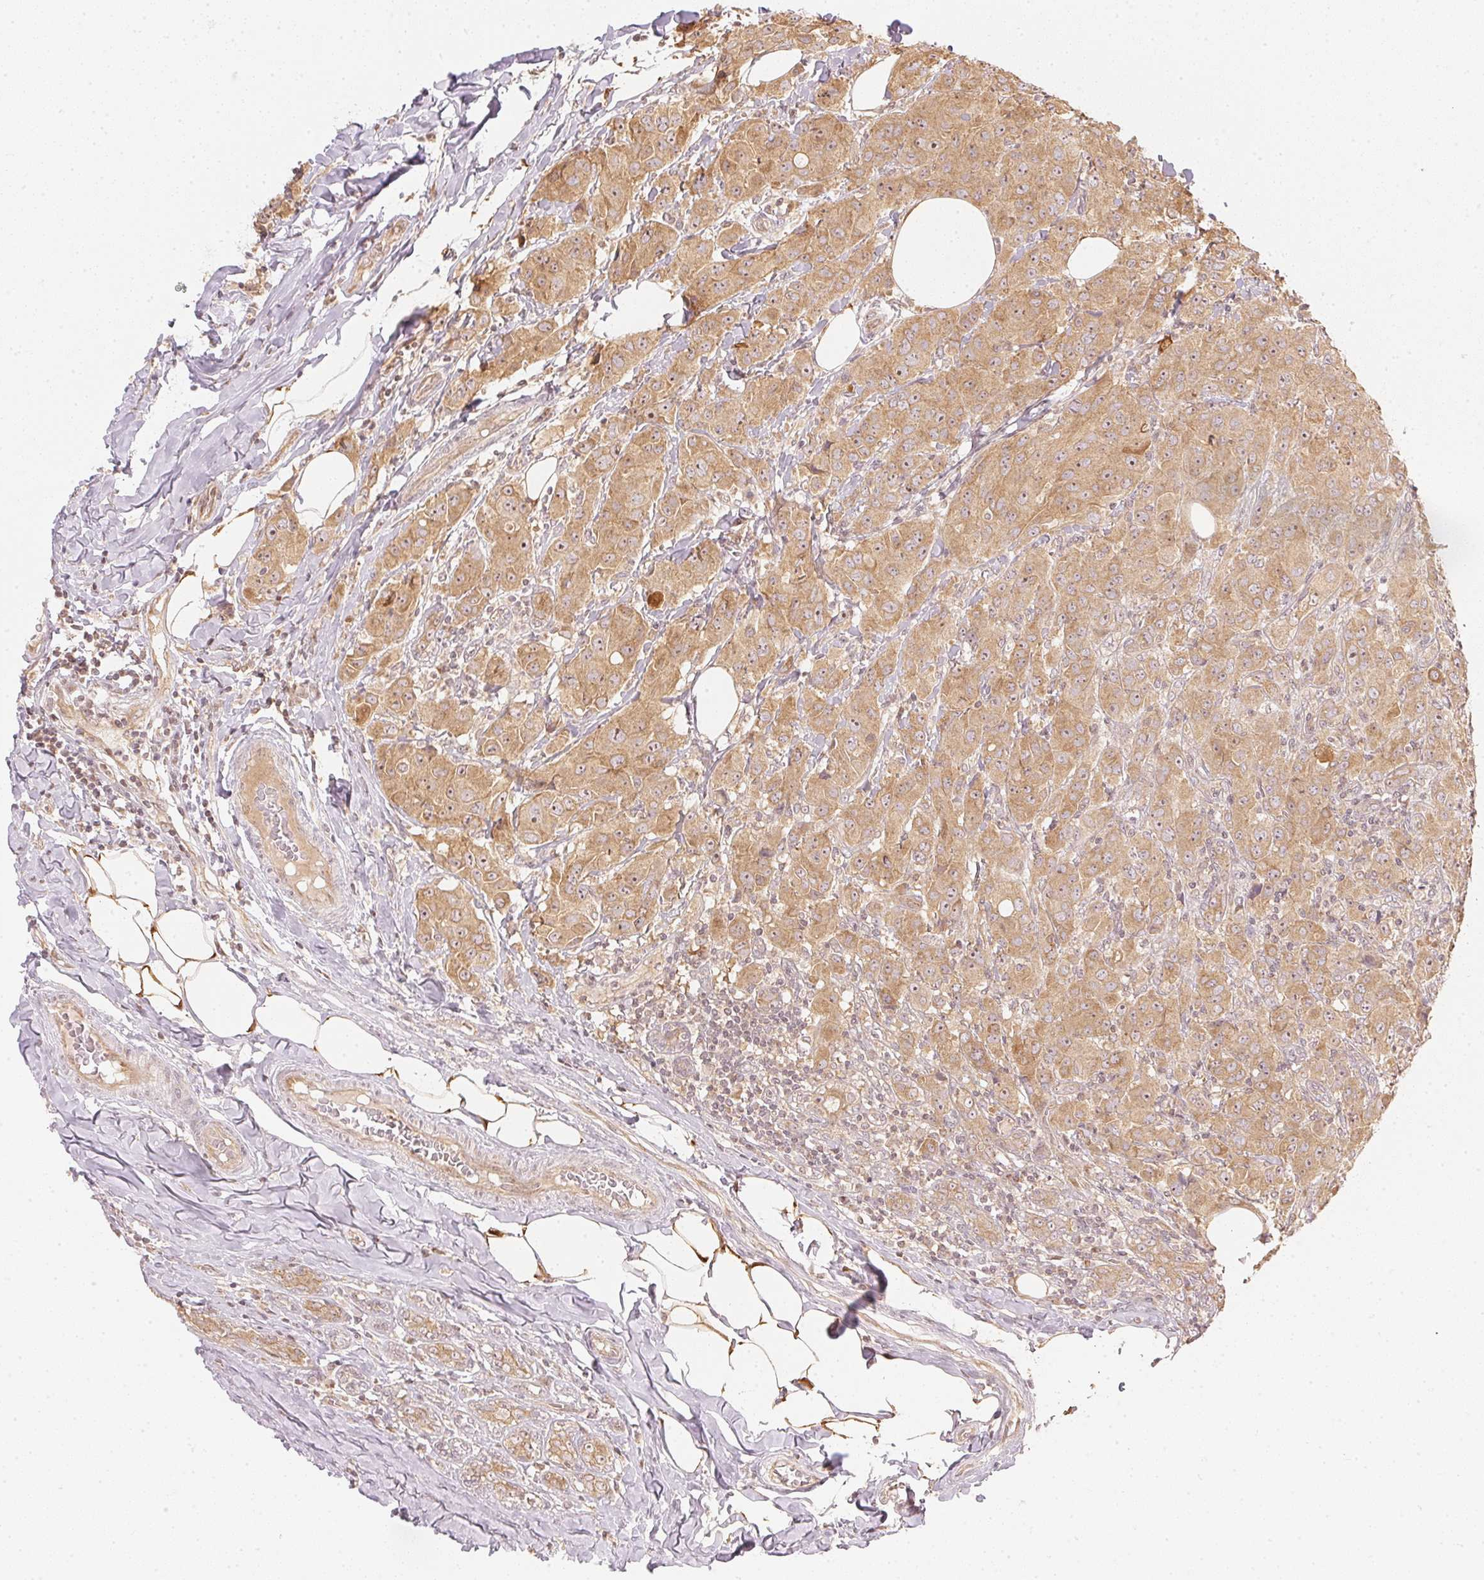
{"staining": {"intensity": "moderate", "quantity": ">75%", "location": "cytoplasmic/membranous,nuclear"}, "tissue": "breast cancer", "cell_type": "Tumor cells", "image_type": "cancer", "snomed": [{"axis": "morphology", "description": "Normal tissue, NOS"}, {"axis": "morphology", "description": "Duct carcinoma"}, {"axis": "topography", "description": "Breast"}], "caption": "Breast cancer was stained to show a protein in brown. There is medium levels of moderate cytoplasmic/membranous and nuclear positivity in about >75% of tumor cells.", "gene": "WDR54", "patient": {"sex": "female", "age": 43}}